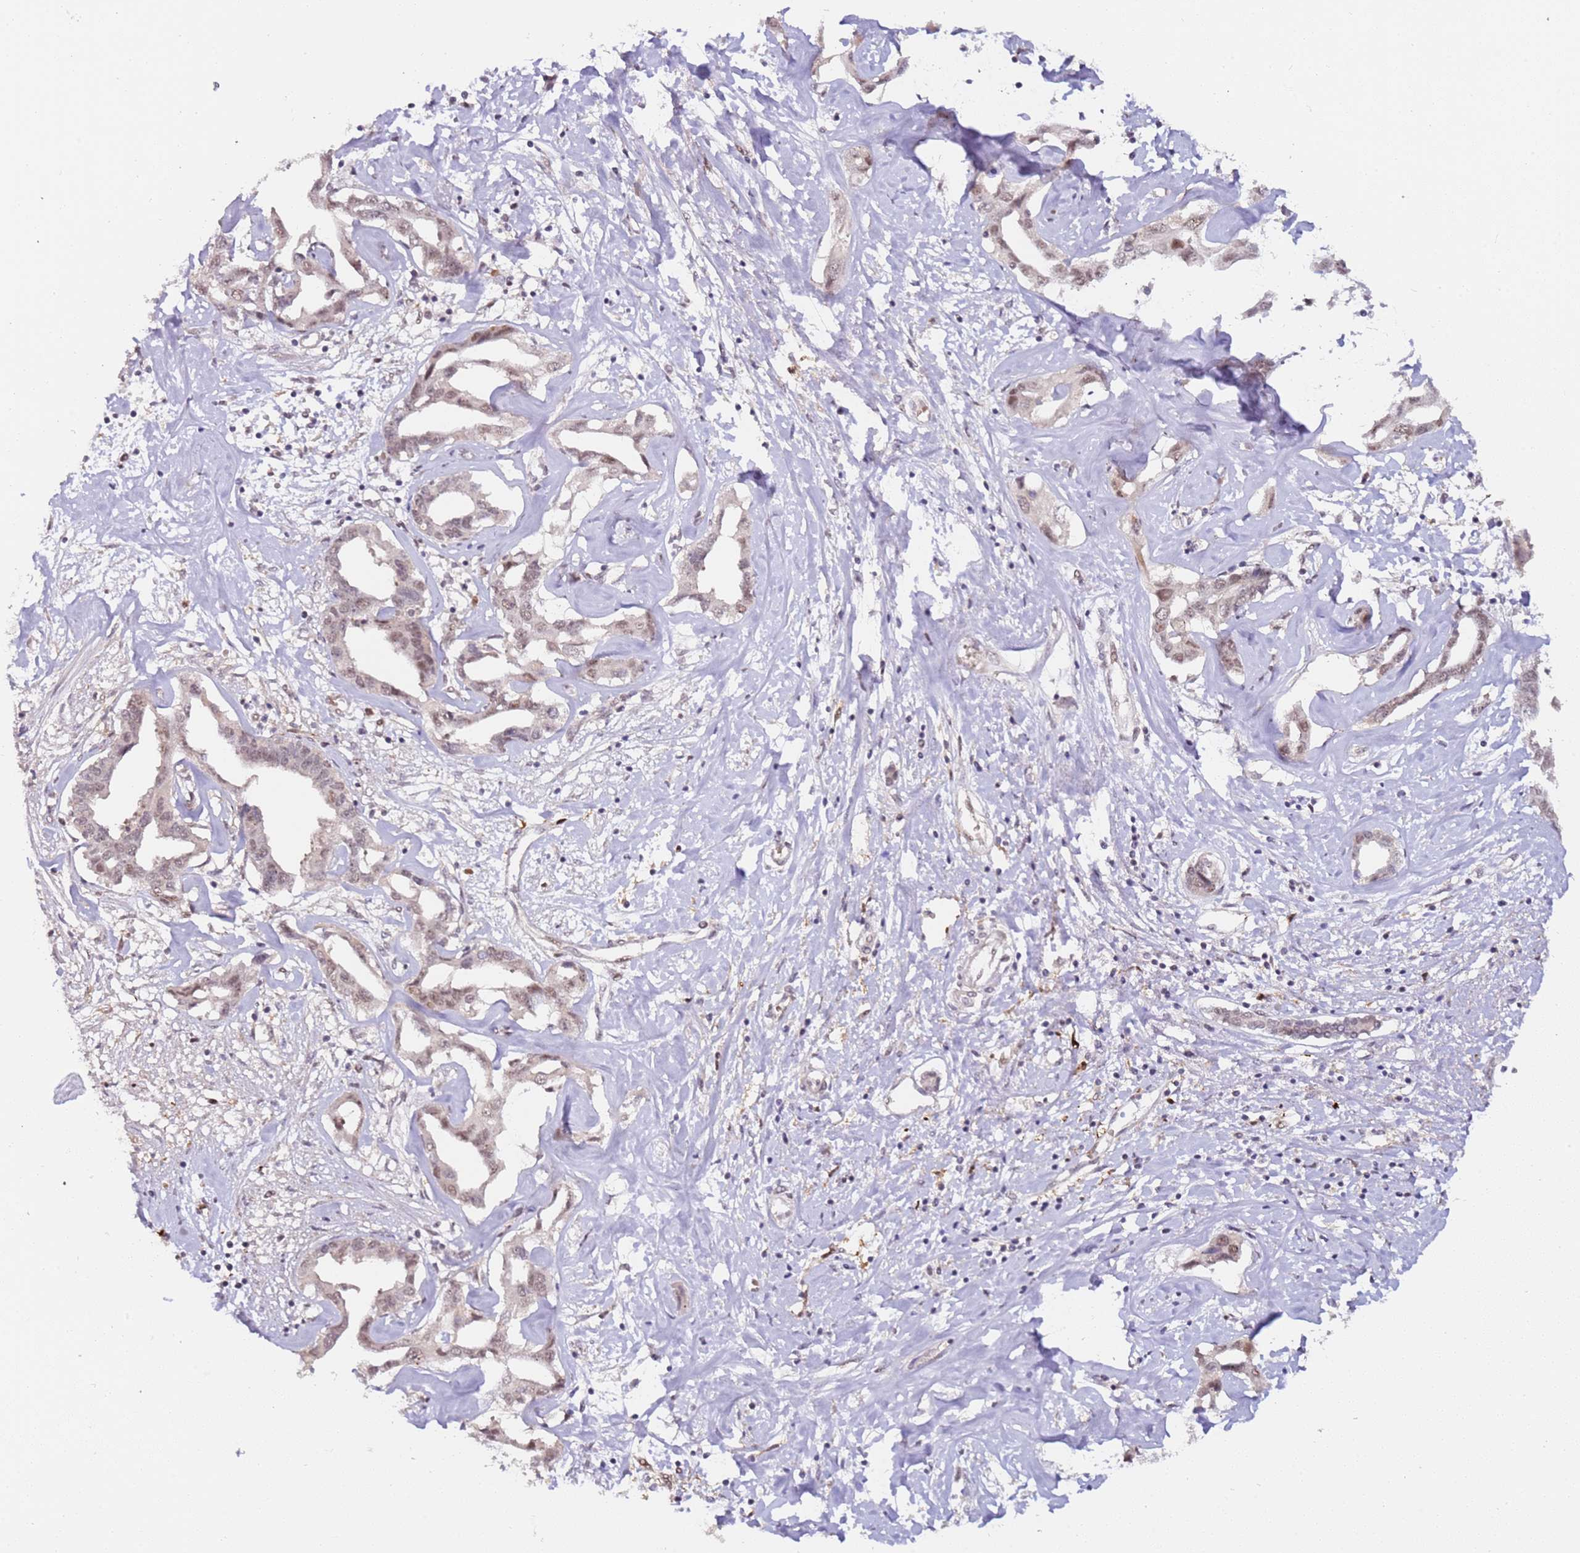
{"staining": {"intensity": "weak", "quantity": "25%-75%", "location": "nuclear"}, "tissue": "liver cancer", "cell_type": "Tumor cells", "image_type": "cancer", "snomed": [{"axis": "morphology", "description": "Cholangiocarcinoma"}, {"axis": "topography", "description": "Liver"}], "caption": "Human liver cancer stained for a protein (brown) displays weak nuclear positive expression in about 25%-75% of tumor cells.", "gene": "LGALSL", "patient": {"sex": "male", "age": 59}}